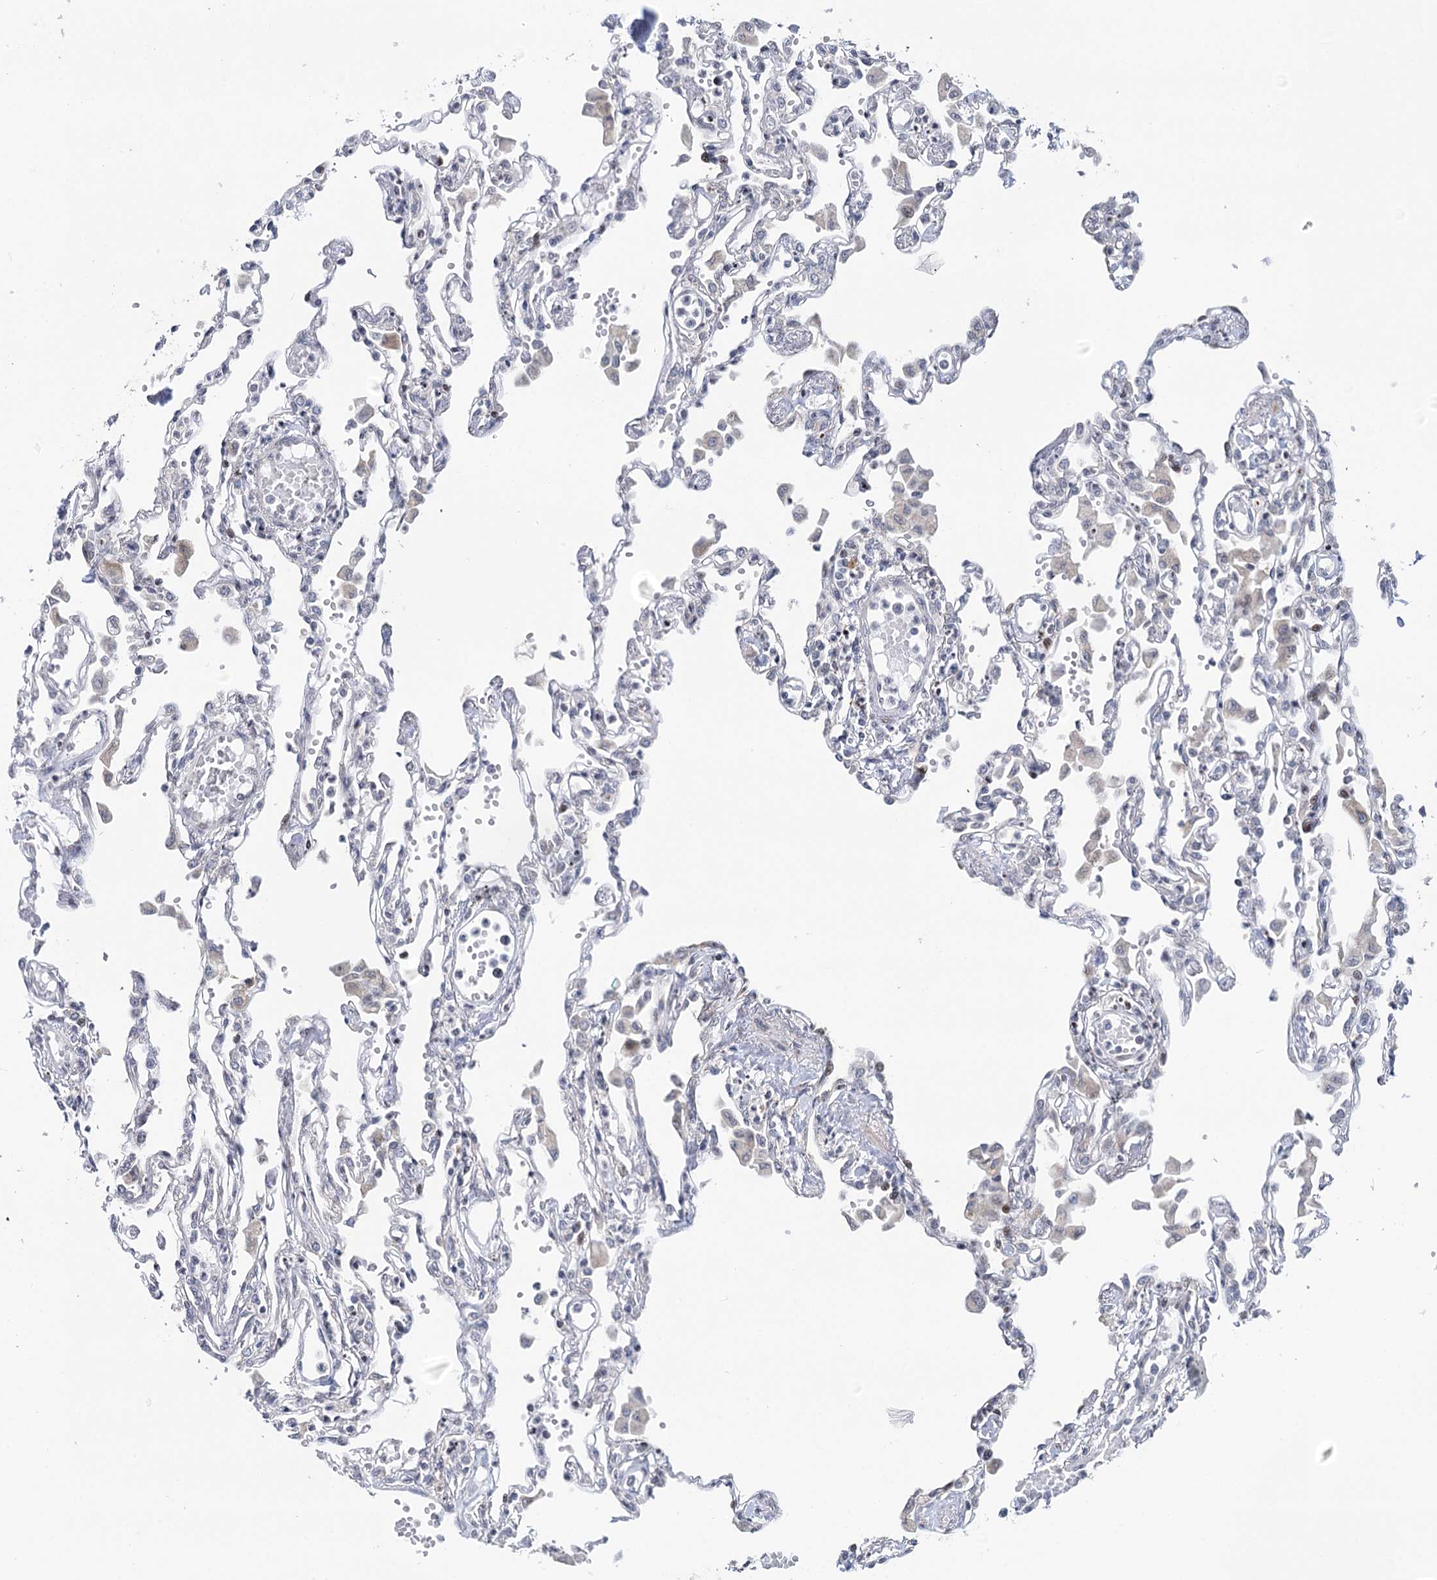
{"staining": {"intensity": "negative", "quantity": "none", "location": "none"}, "tissue": "lung", "cell_type": "Alveolar cells", "image_type": "normal", "snomed": [{"axis": "morphology", "description": "Normal tissue, NOS"}, {"axis": "topography", "description": "Bronchus"}, {"axis": "topography", "description": "Lung"}], "caption": "A micrograph of lung stained for a protein exhibits no brown staining in alveolar cells. (Immunohistochemistry (ihc), brightfield microscopy, high magnification).", "gene": "PTGR1", "patient": {"sex": "female", "age": 49}}